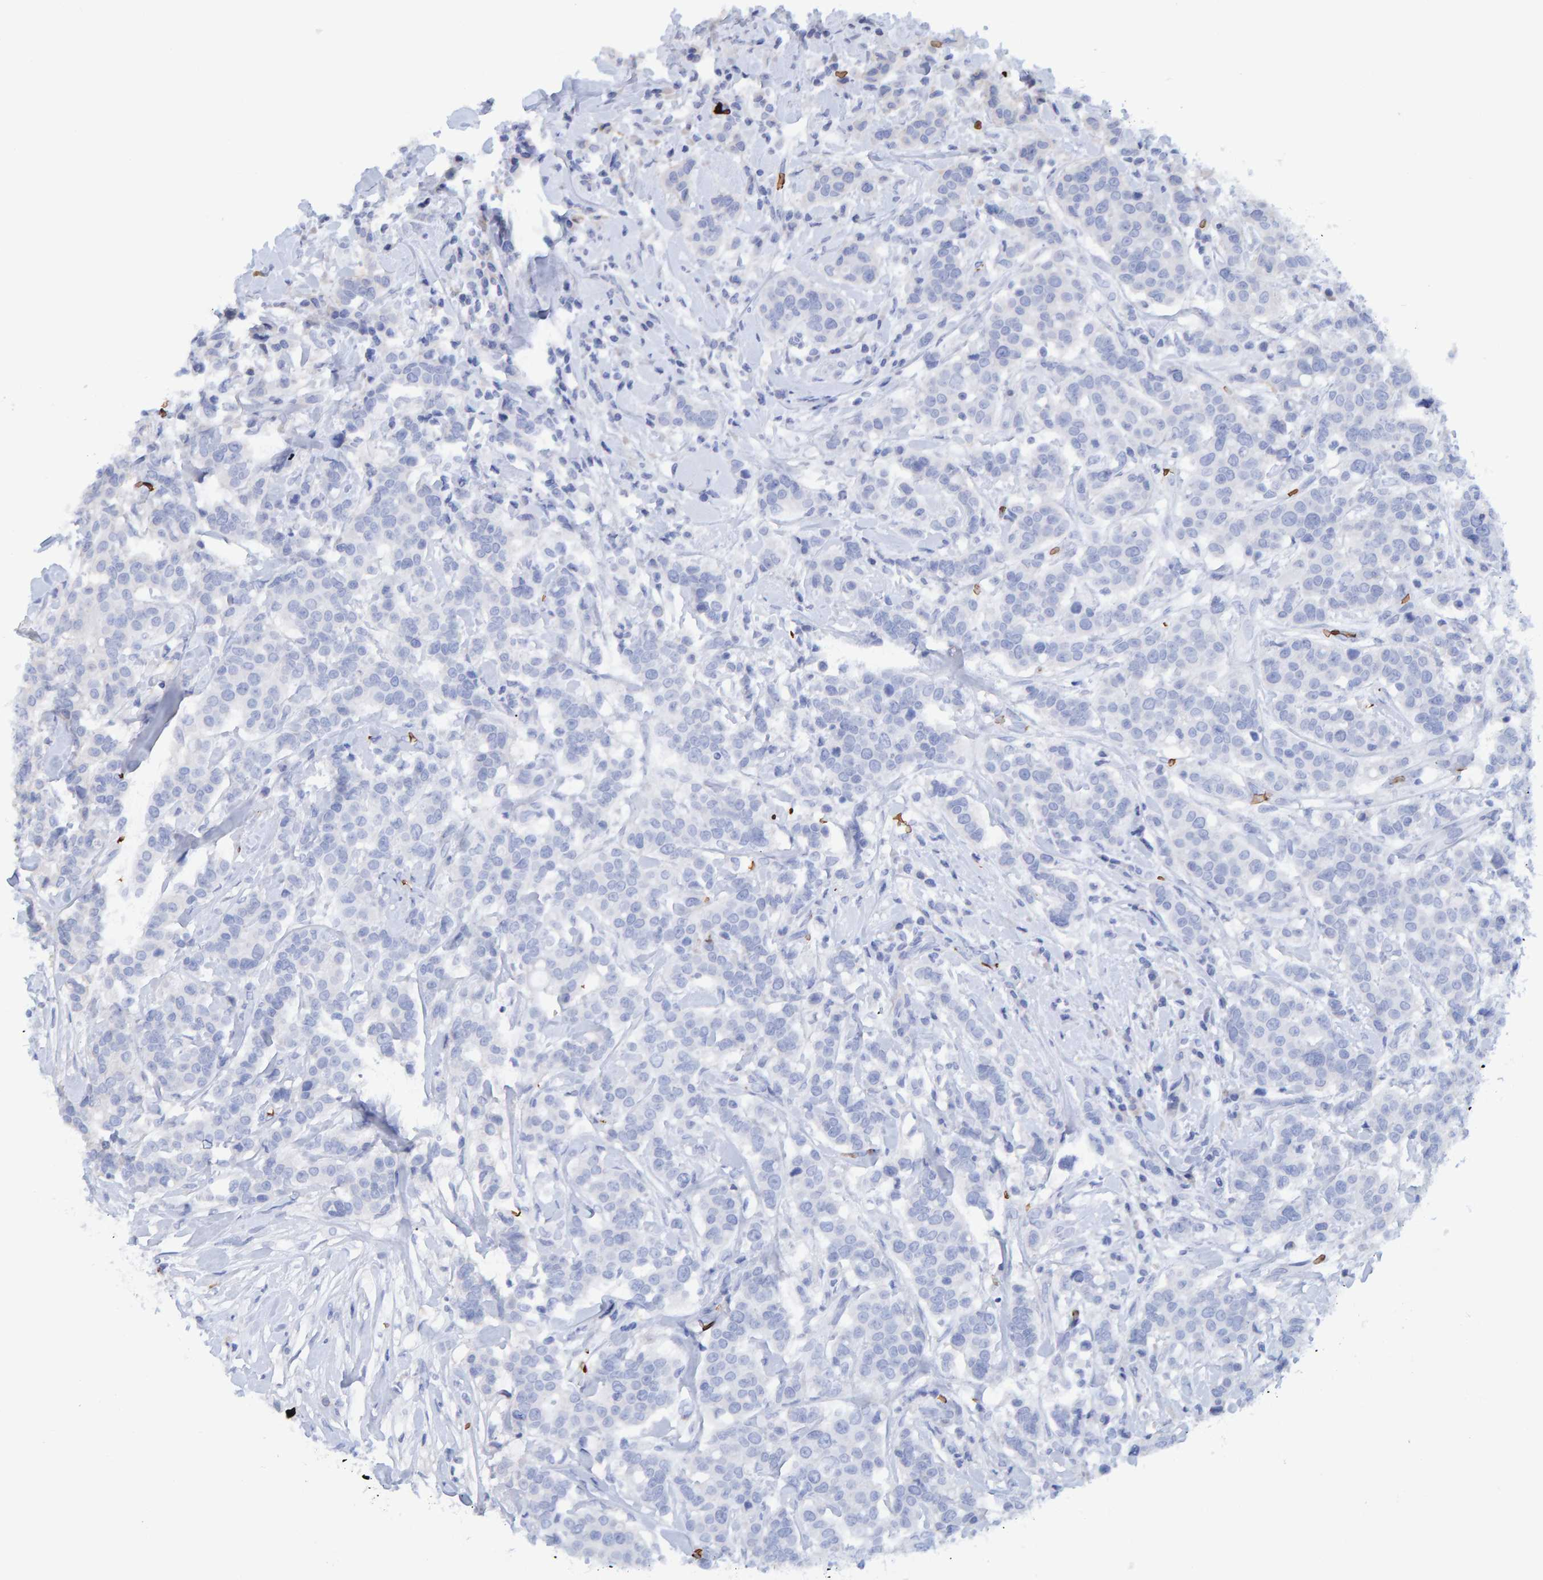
{"staining": {"intensity": "negative", "quantity": "none", "location": "none"}, "tissue": "breast cancer", "cell_type": "Tumor cells", "image_type": "cancer", "snomed": [{"axis": "morphology", "description": "Duct carcinoma"}, {"axis": "topography", "description": "Breast"}], "caption": "A high-resolution micrograph shows immunohistochemistry (IHC) staining of breast cancer, which displays no significant staining in tumor cells. (Stains: DAB immunohistochemistry (IHC) with hematoxylin counter stain, Microscopy: brightfield microscopy at high magnification).", "gene": "VPS9D1", "patient": {"sex": "female", "age": 27}}